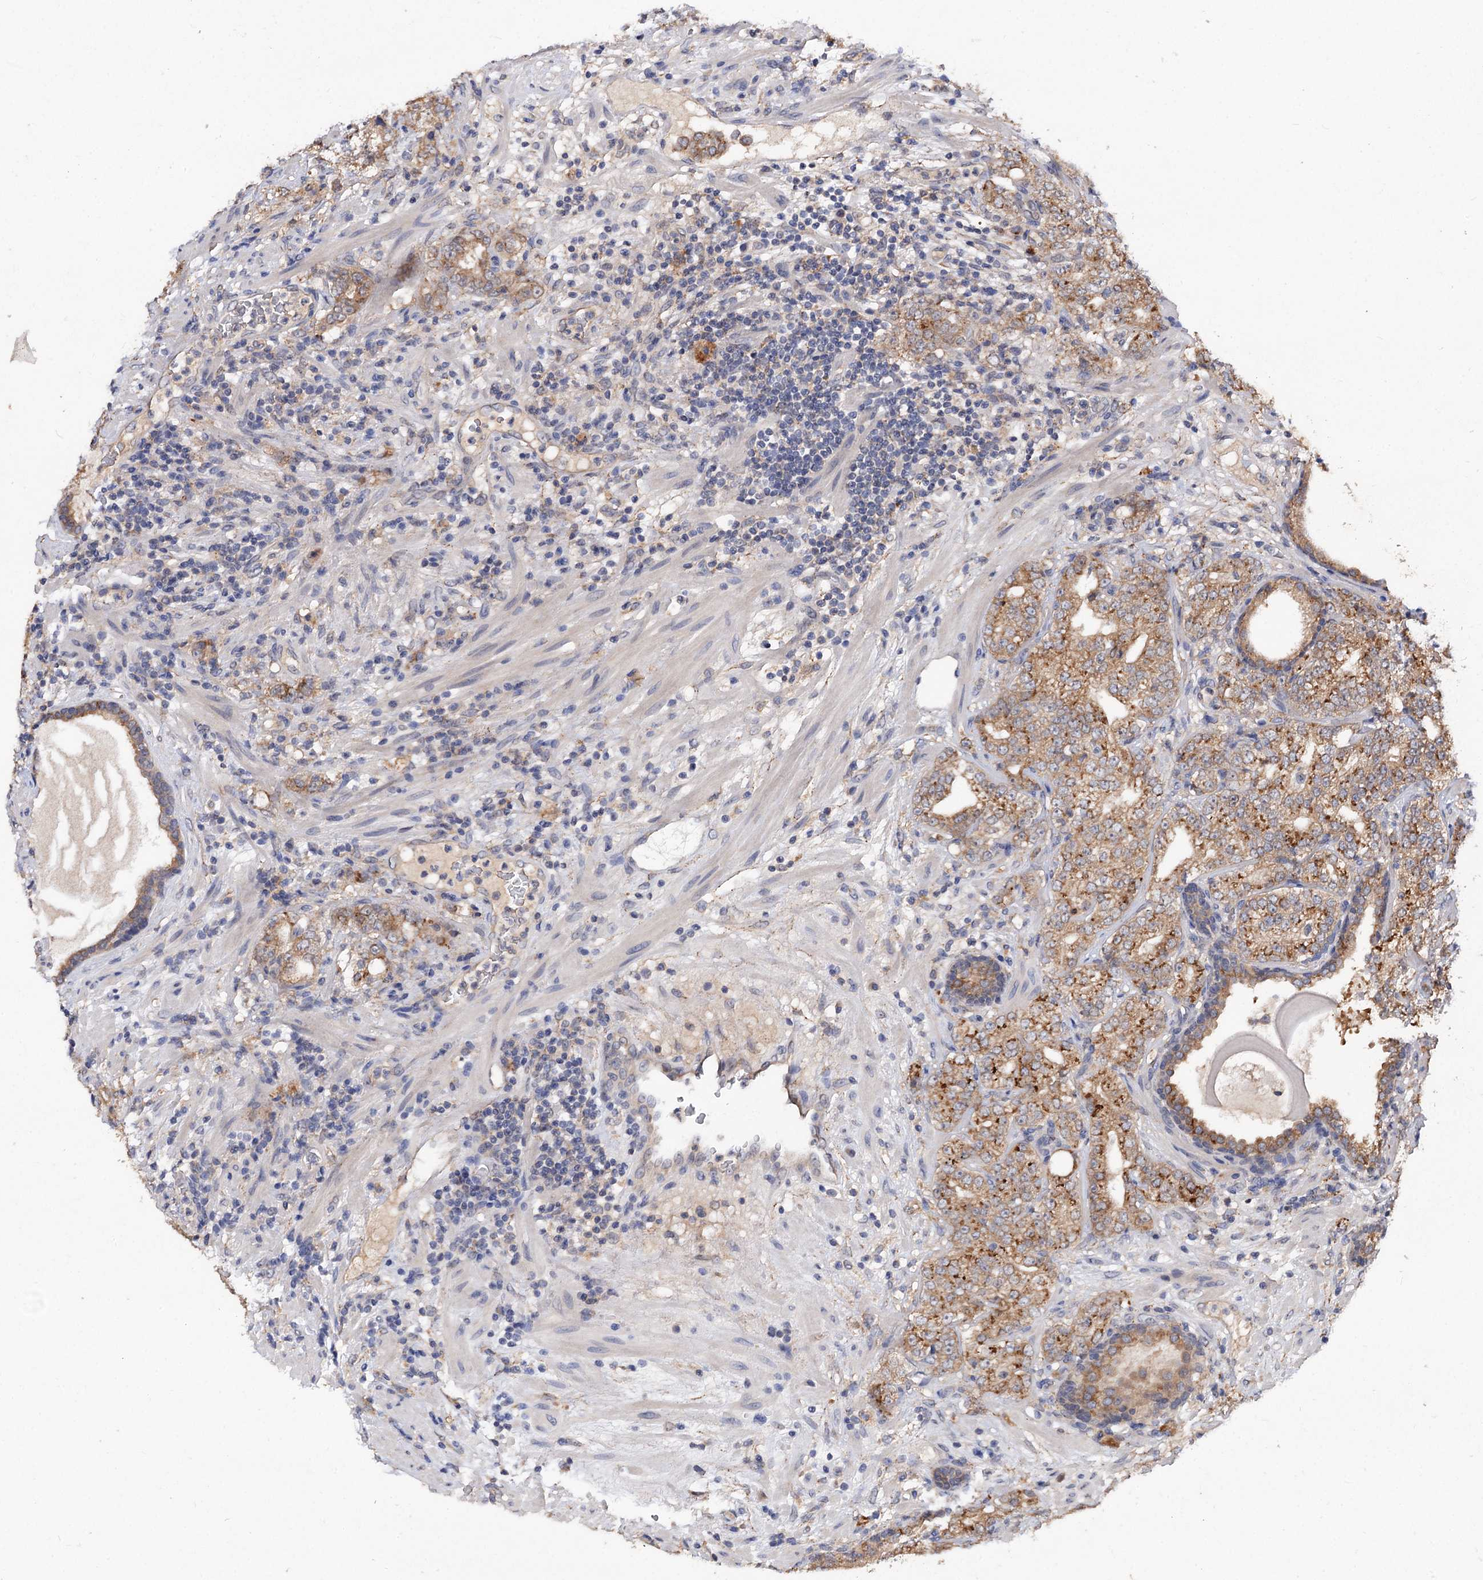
{"staining": {"intensity": "moderate", "quantity": ">75%", "location": "cytoplasmic/membranous"}, "tissue": "prostate cancer", "cell_type": "Tumor cells", "image_type": "cancer", "snomed": [{"axis": "morphology", "description": "Adenocarcinoma, High grade"}, {"axis": "topography", "description": "Prostate"}], "caption": "DAB (3,3'-diaminobenzidine) immunohistochemical staining of prostate high-grade adenocarcinoma shows moderate cytoplasmic/membranous protein expression in about >75% of tumor cells. The staining was performed using DAB (3,3'-diaminobenzidine), with brown indicating positive protein expression. Nuclei are stained blue with hematoxylin.", "gene": "NUDCD2", "patient": {"sex": "male", "age": 64}}